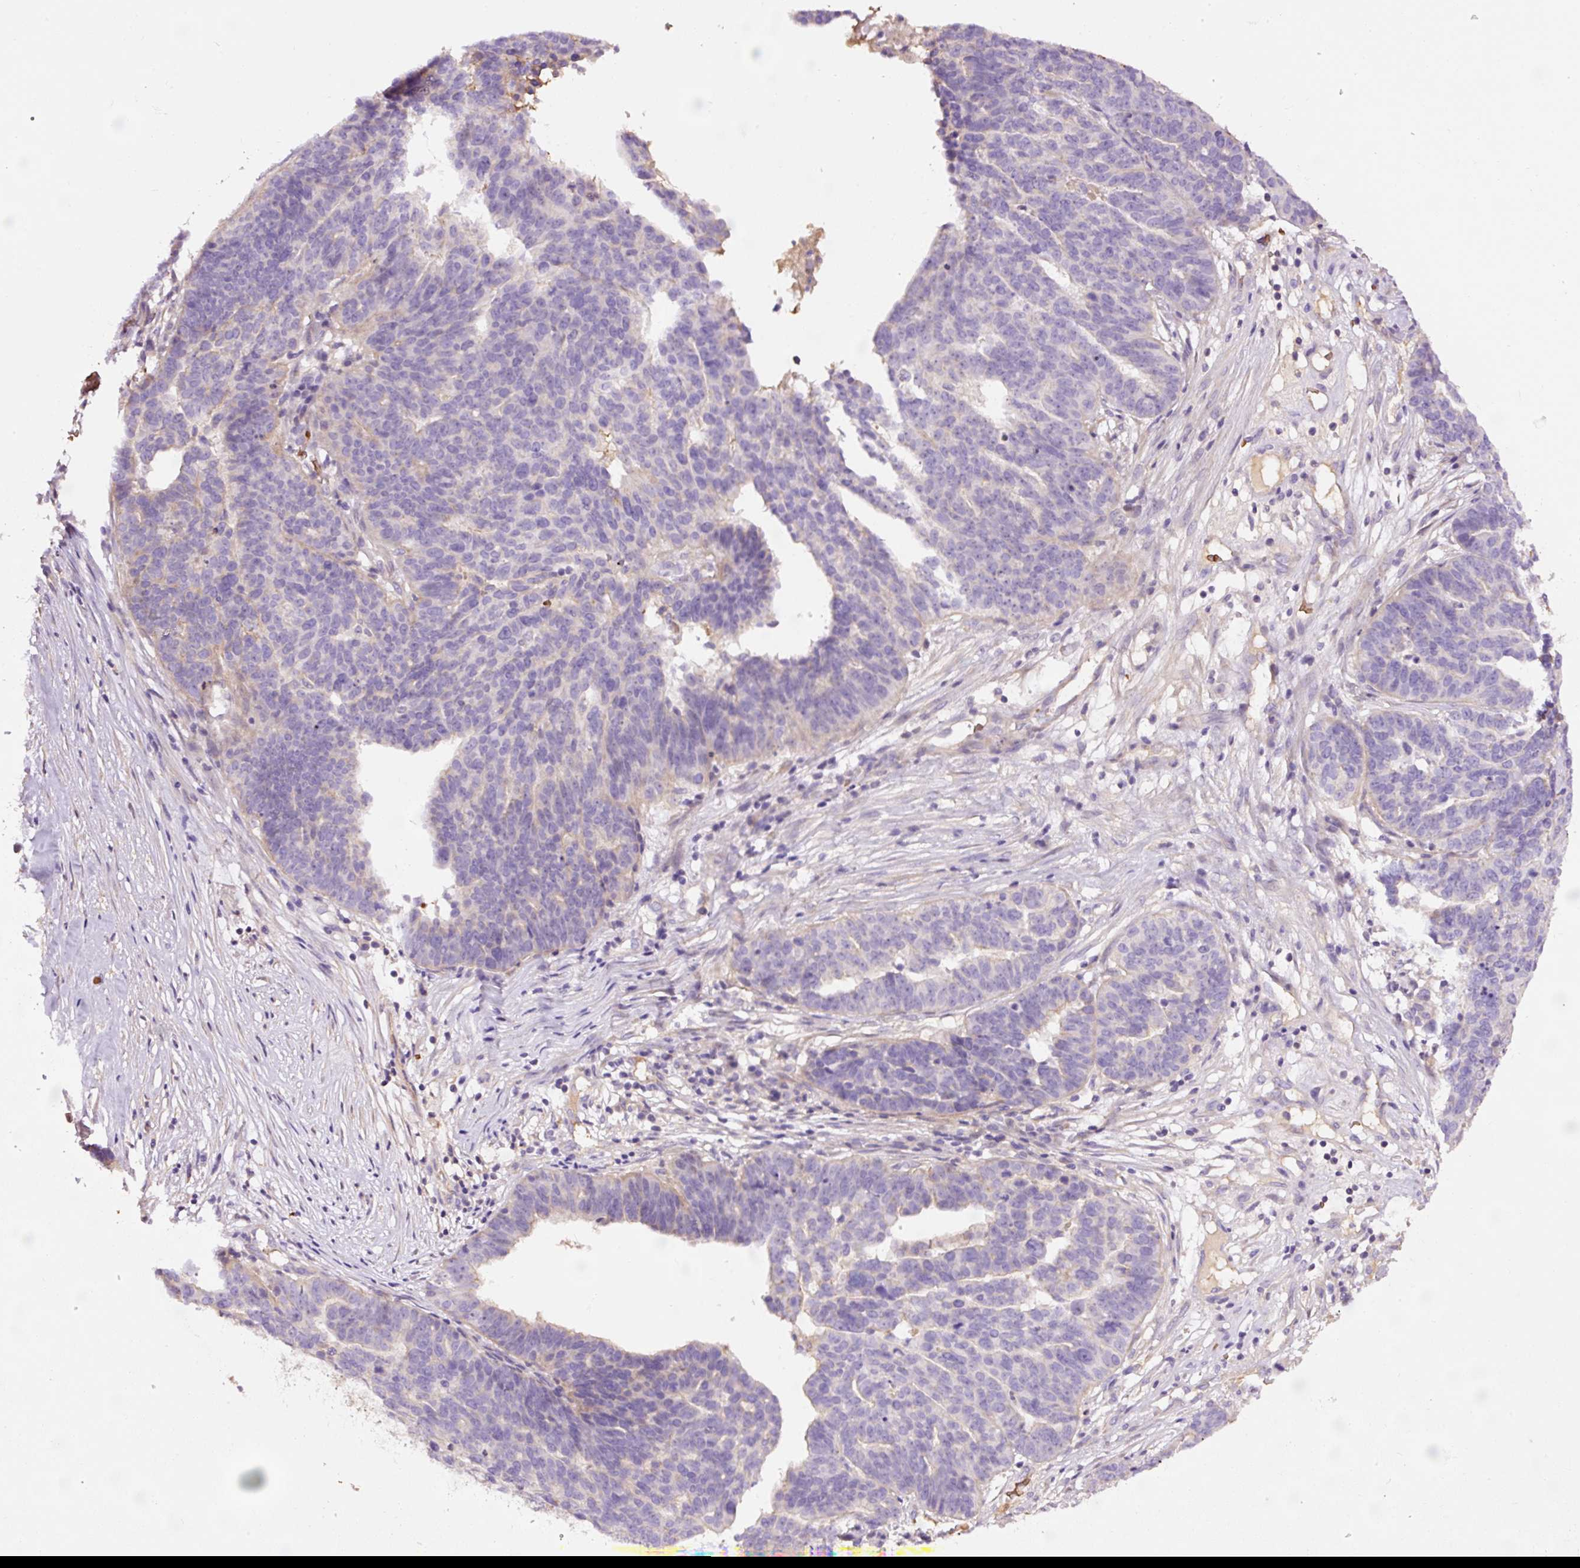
{"staining": {"intensity": "negative", "quantity": "none", "location": "none"}, "tissue": "ovarian cancer", "cell_type": "Tumor cells", "image_type": "cancer", "snomed": [{"axis": "morphology", "description": "Cystadenocarcinoma, serous, NOS"}, {"axis": "topography", "description": "Ovary"}], "caption": "Ovarian cancer (serous cystadenocarcinoma) was stained to show a protein in brown. There is no significant expression in tumor cells.", "gene": "TMEM235", "patient": {"sex": "female", "age": 59}}